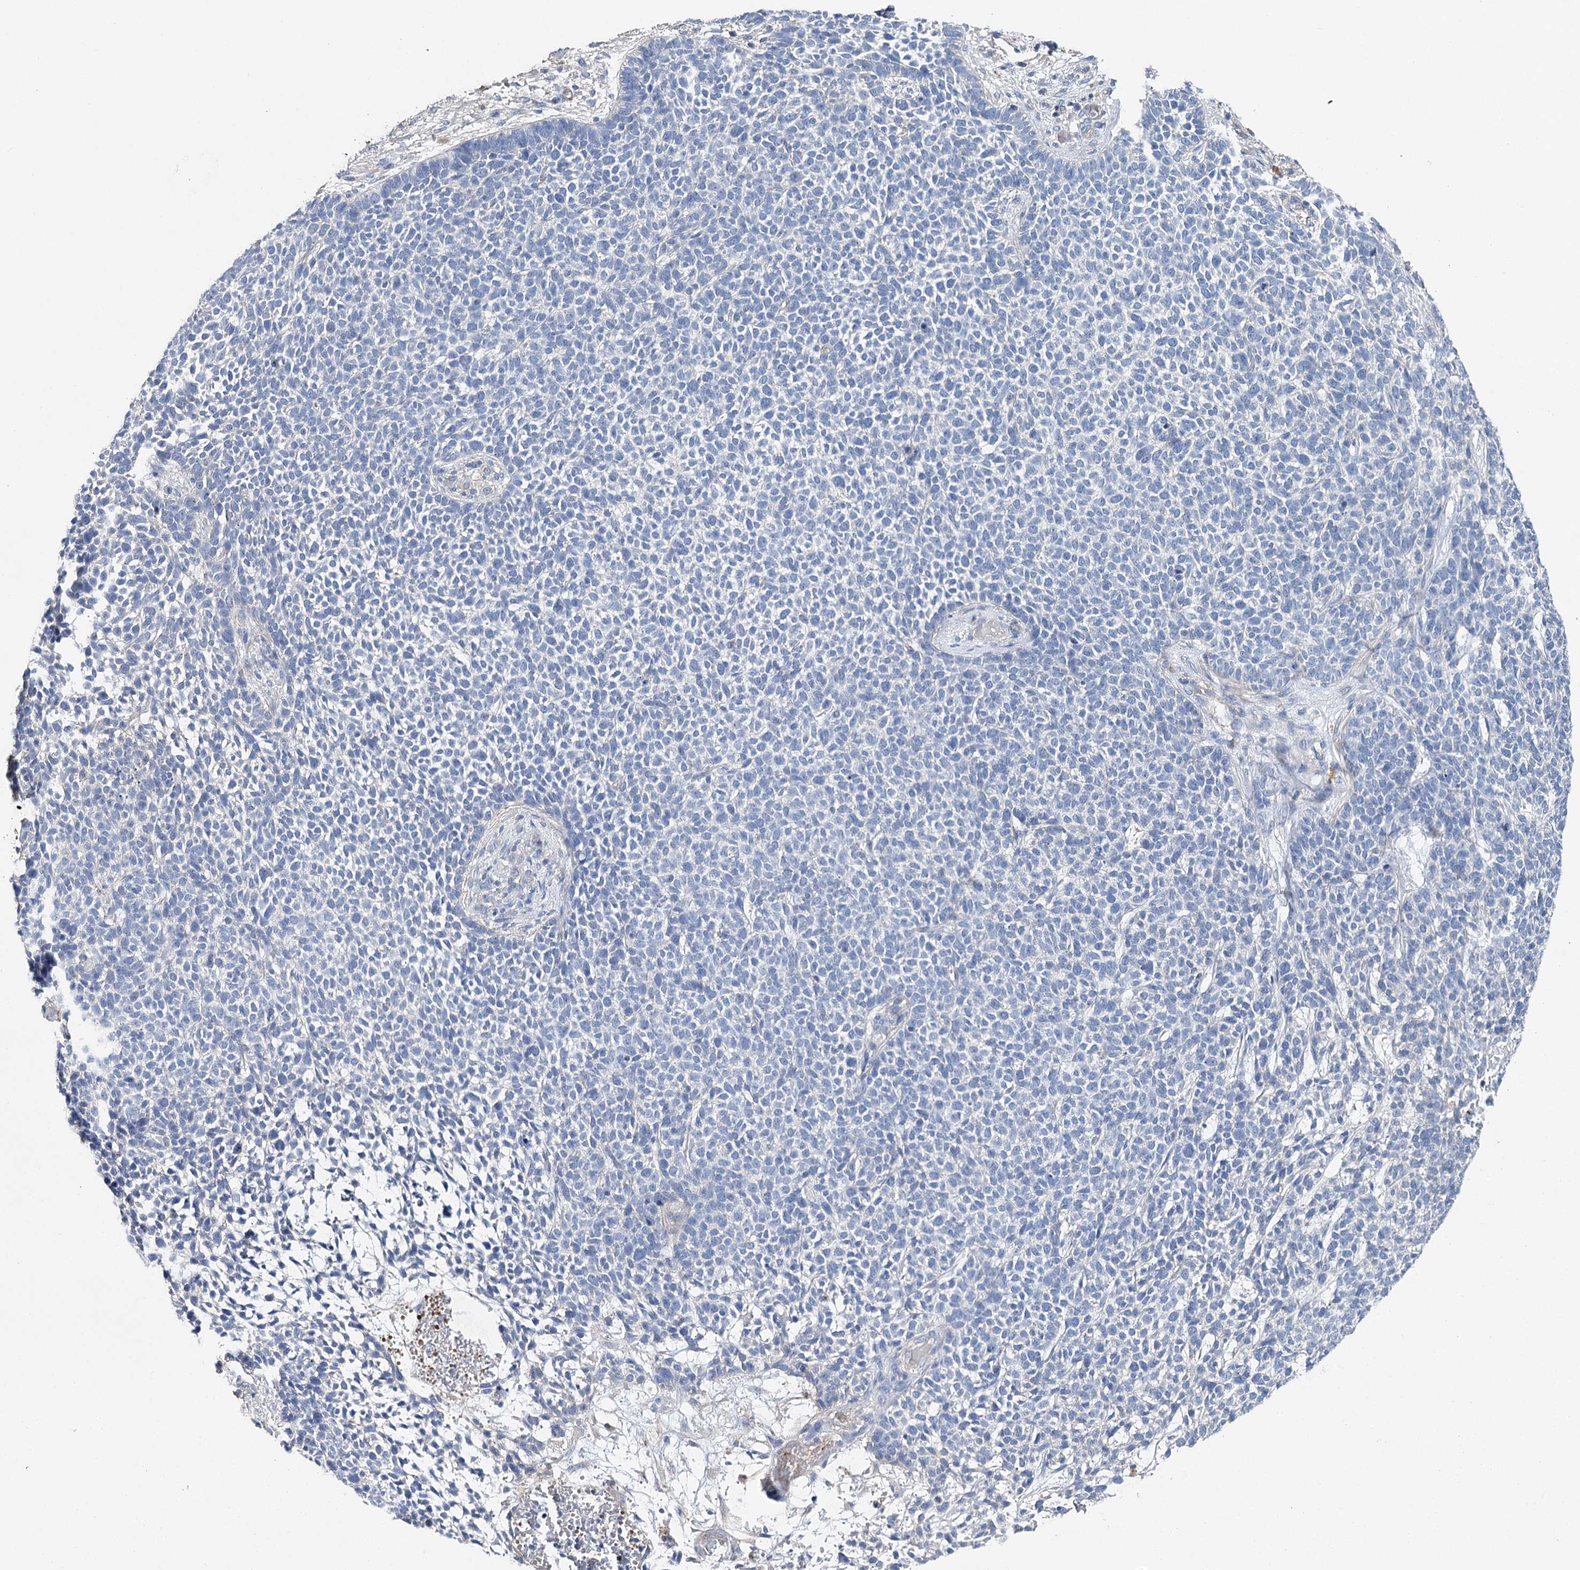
{"staining": {"intensity": "negative", "quantity": "none", "location": "none"}, "tissue": "skin cancer", "cell_type": "Tumor cells", "image_type": "cancer", "snomed": [{"axis": "morphology", "description": "Basal cell carcinoma"}, {"axis": "topography", "description": "Skin"}], "caption": "The immunohistochemistry (IHC) micrograph has no significant staining in tumor cells of basal cell carcinoma (skin) tissue.", "gene": "EPYC", "patient": {"sex": "female", "age": 84}}